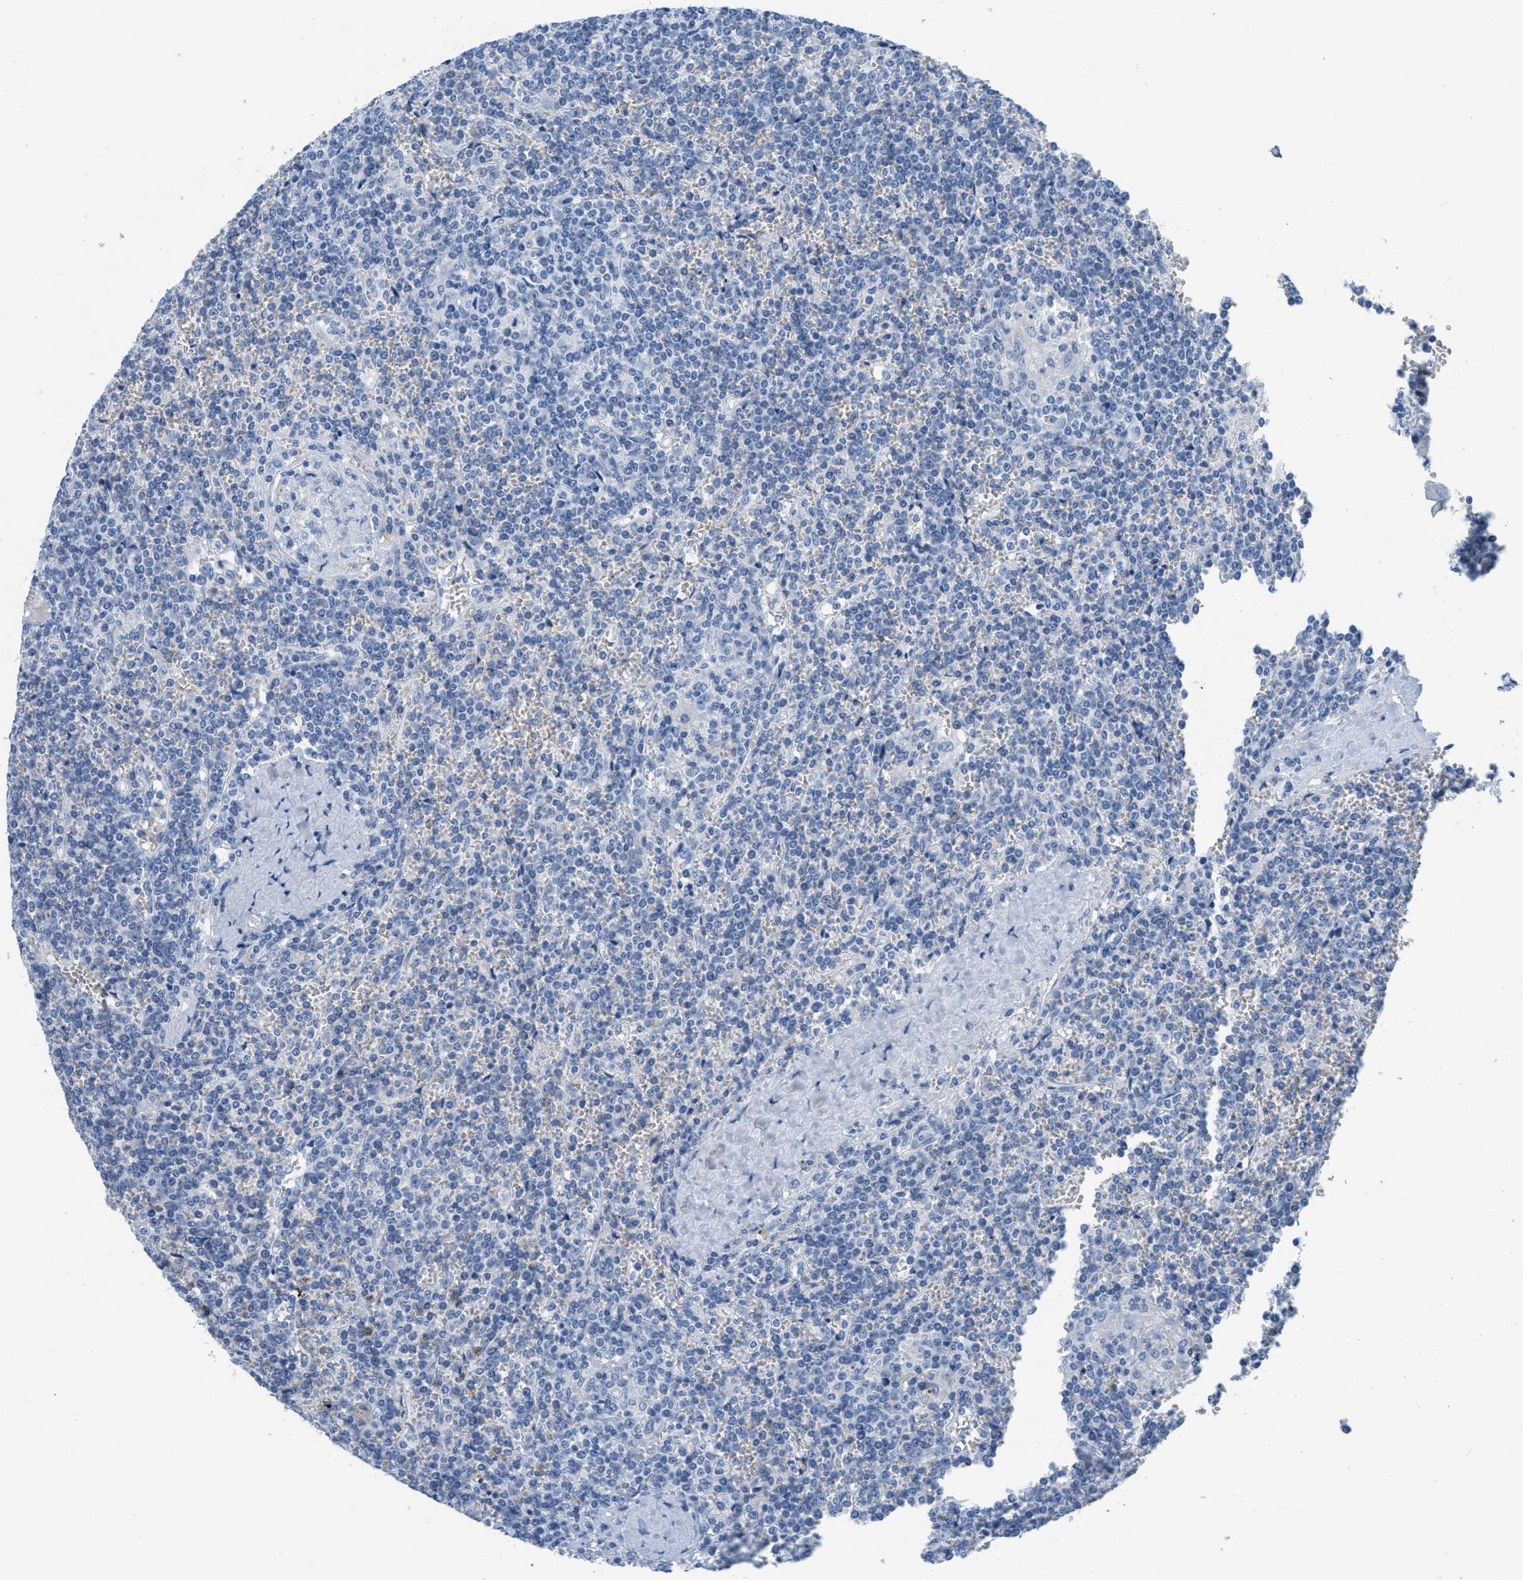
{"staining": {"intensity": "negative", "quantity": "none", "location": "none"}, "tissue": "lymphoma", "cell_type": "Tumor cells", "image_type": "cancer", "snomed": [{"axis": "morphology", "description": "Malignant lymphoma, non-Hodgkin's type, Low grade"}, {"axis": "topography", "description": "Spleen"}], "caption": "This is a histopathology image of immunohistochemistry (IHC) staining of malignant lymphoma, non-Hodgkin's type (low-grade), which shows no staining in tumor cells.", "gene": "GPM6A", "patient": {"sex": "female", "age": 19}}